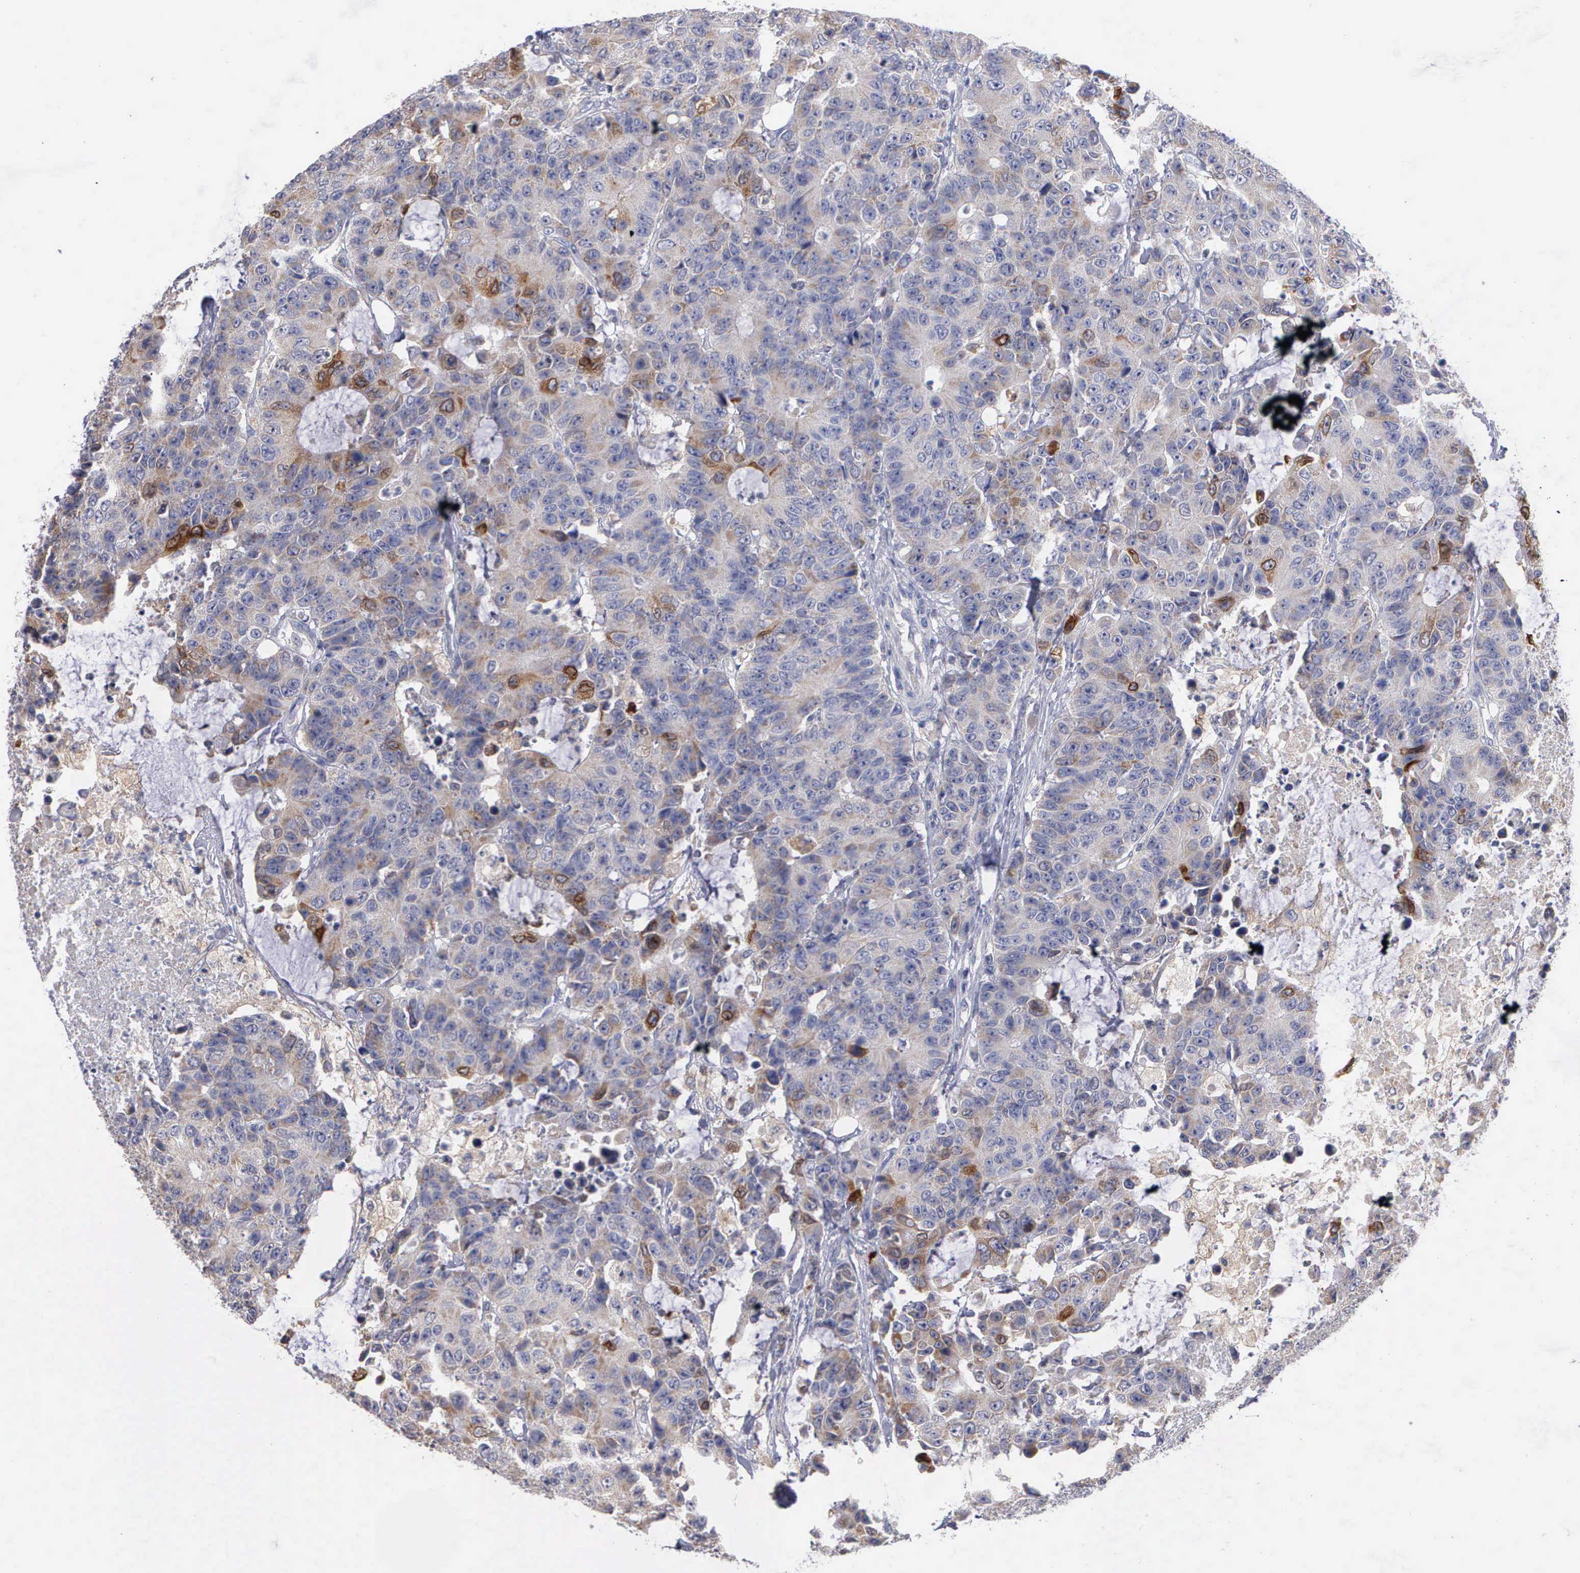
{"staining": {"intensity": "weak", "quantity": ">75%", "location": "cytoplasmic/membranous"}, "tissue": "colorectal cancer", "cell_type": "Tumor cells", "image_type": "cancer", "snomed": [{"axis": "morphology", "description": "Adenocarcinoma, NOS"}, {"axis": "topography", "description": "Colon"}], "caption": "This histopathology image shows colorectal cancer (adenocarcinoma) stained with IHC to label a protein in brown. The cytoplasmic/membranous of tumor cells show weak positivity for the protein. Nuclei are counter-stained blue.", "gene": "PTGS2", "patient": {"sex": "female", "age": 86}}